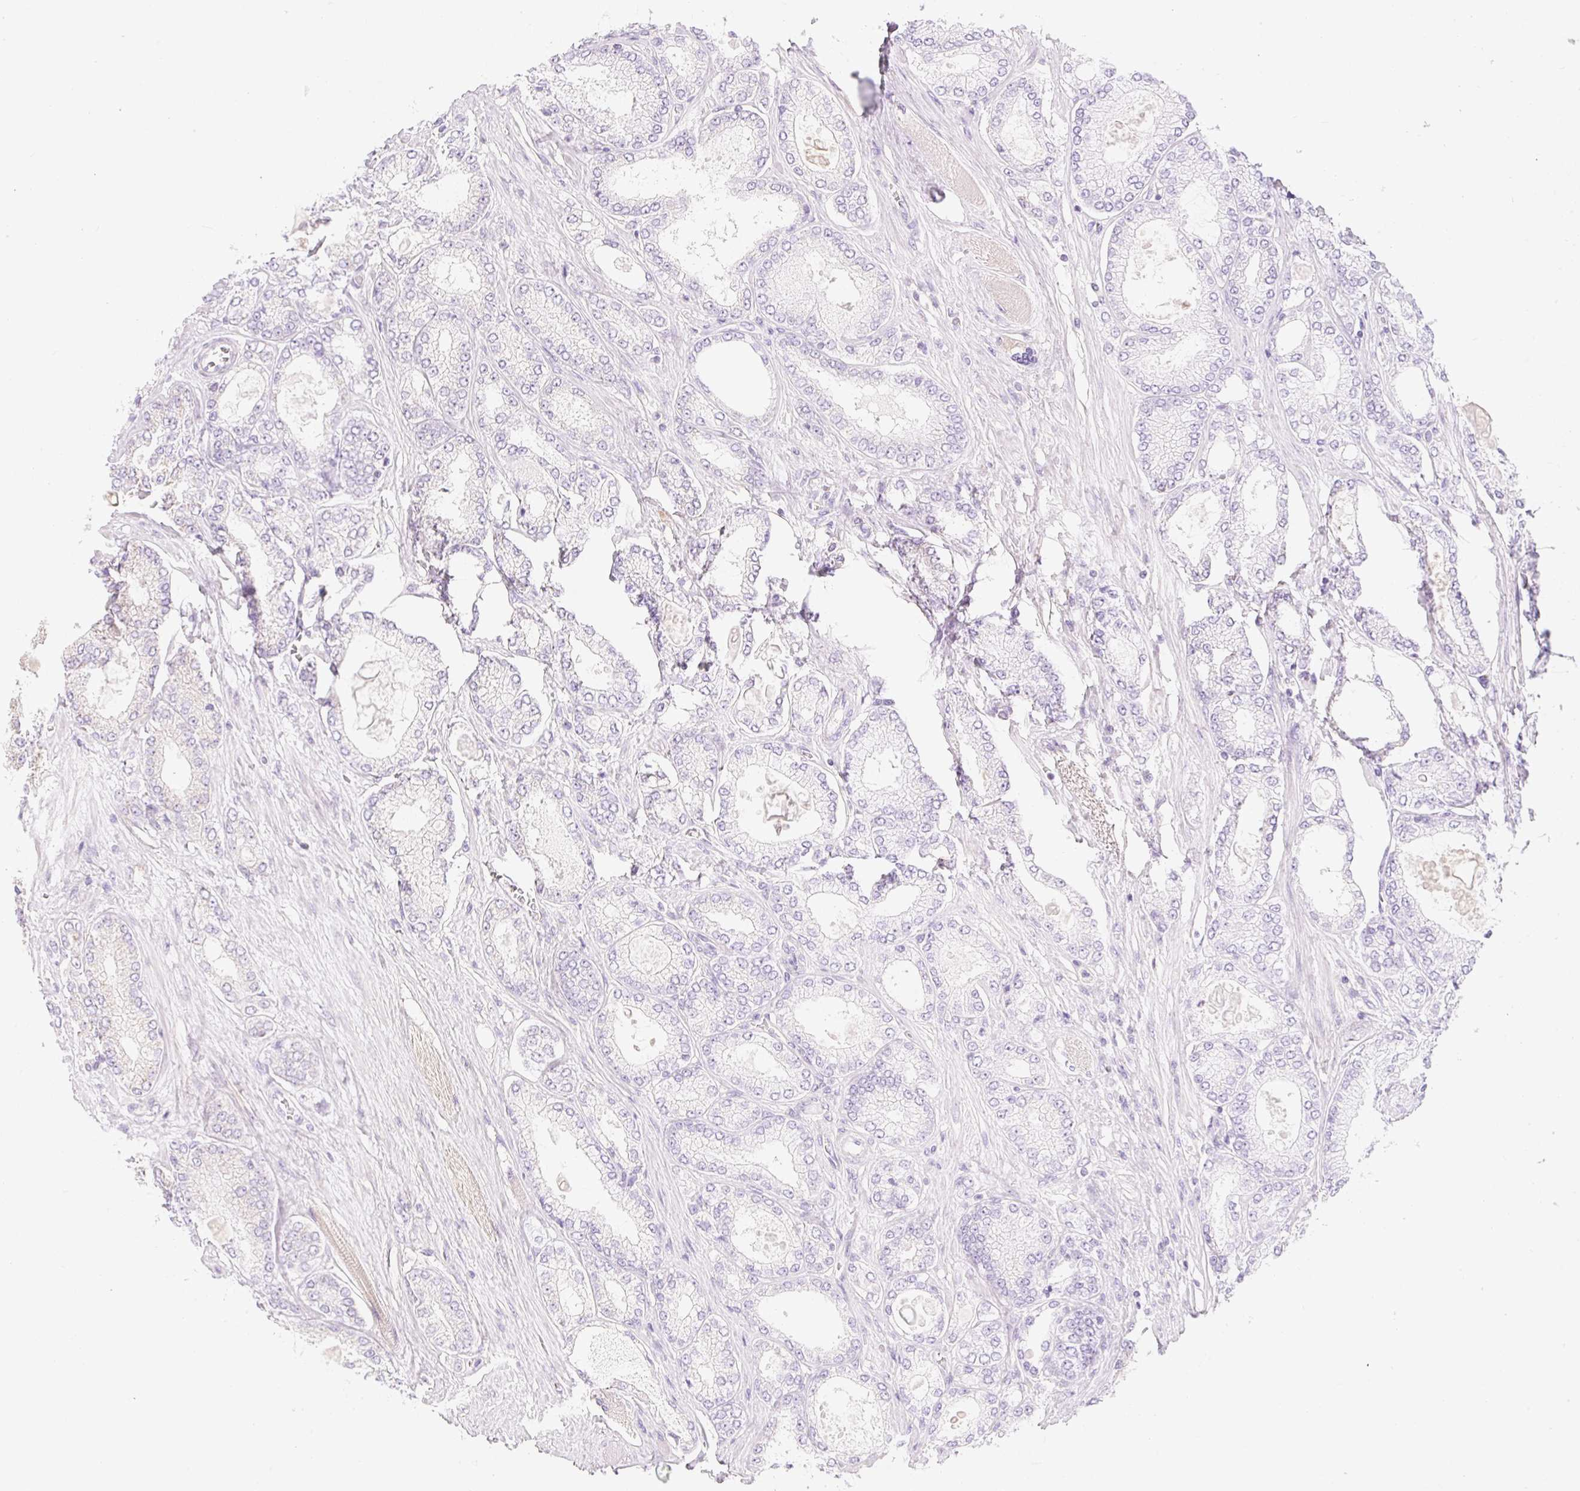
{"staining": {"intensity": "negative", "quantity": "none", "location": "none"}, "tissue": "prostate cancer", "cell_type": "Tumor cells", "image_type": "cancer", "snomed": [{"axis": "morphology", "description": "Adenocarcinoma, High grade"}, {"axis": "topography", "description": "Prostate"}], "caption": "A histopathology image of human high-grade adenocarcinoma (prostate) is negative for staining in tumor cells.", "gene": "DHX35", "patient": {"sex": "male", "age": 68}}